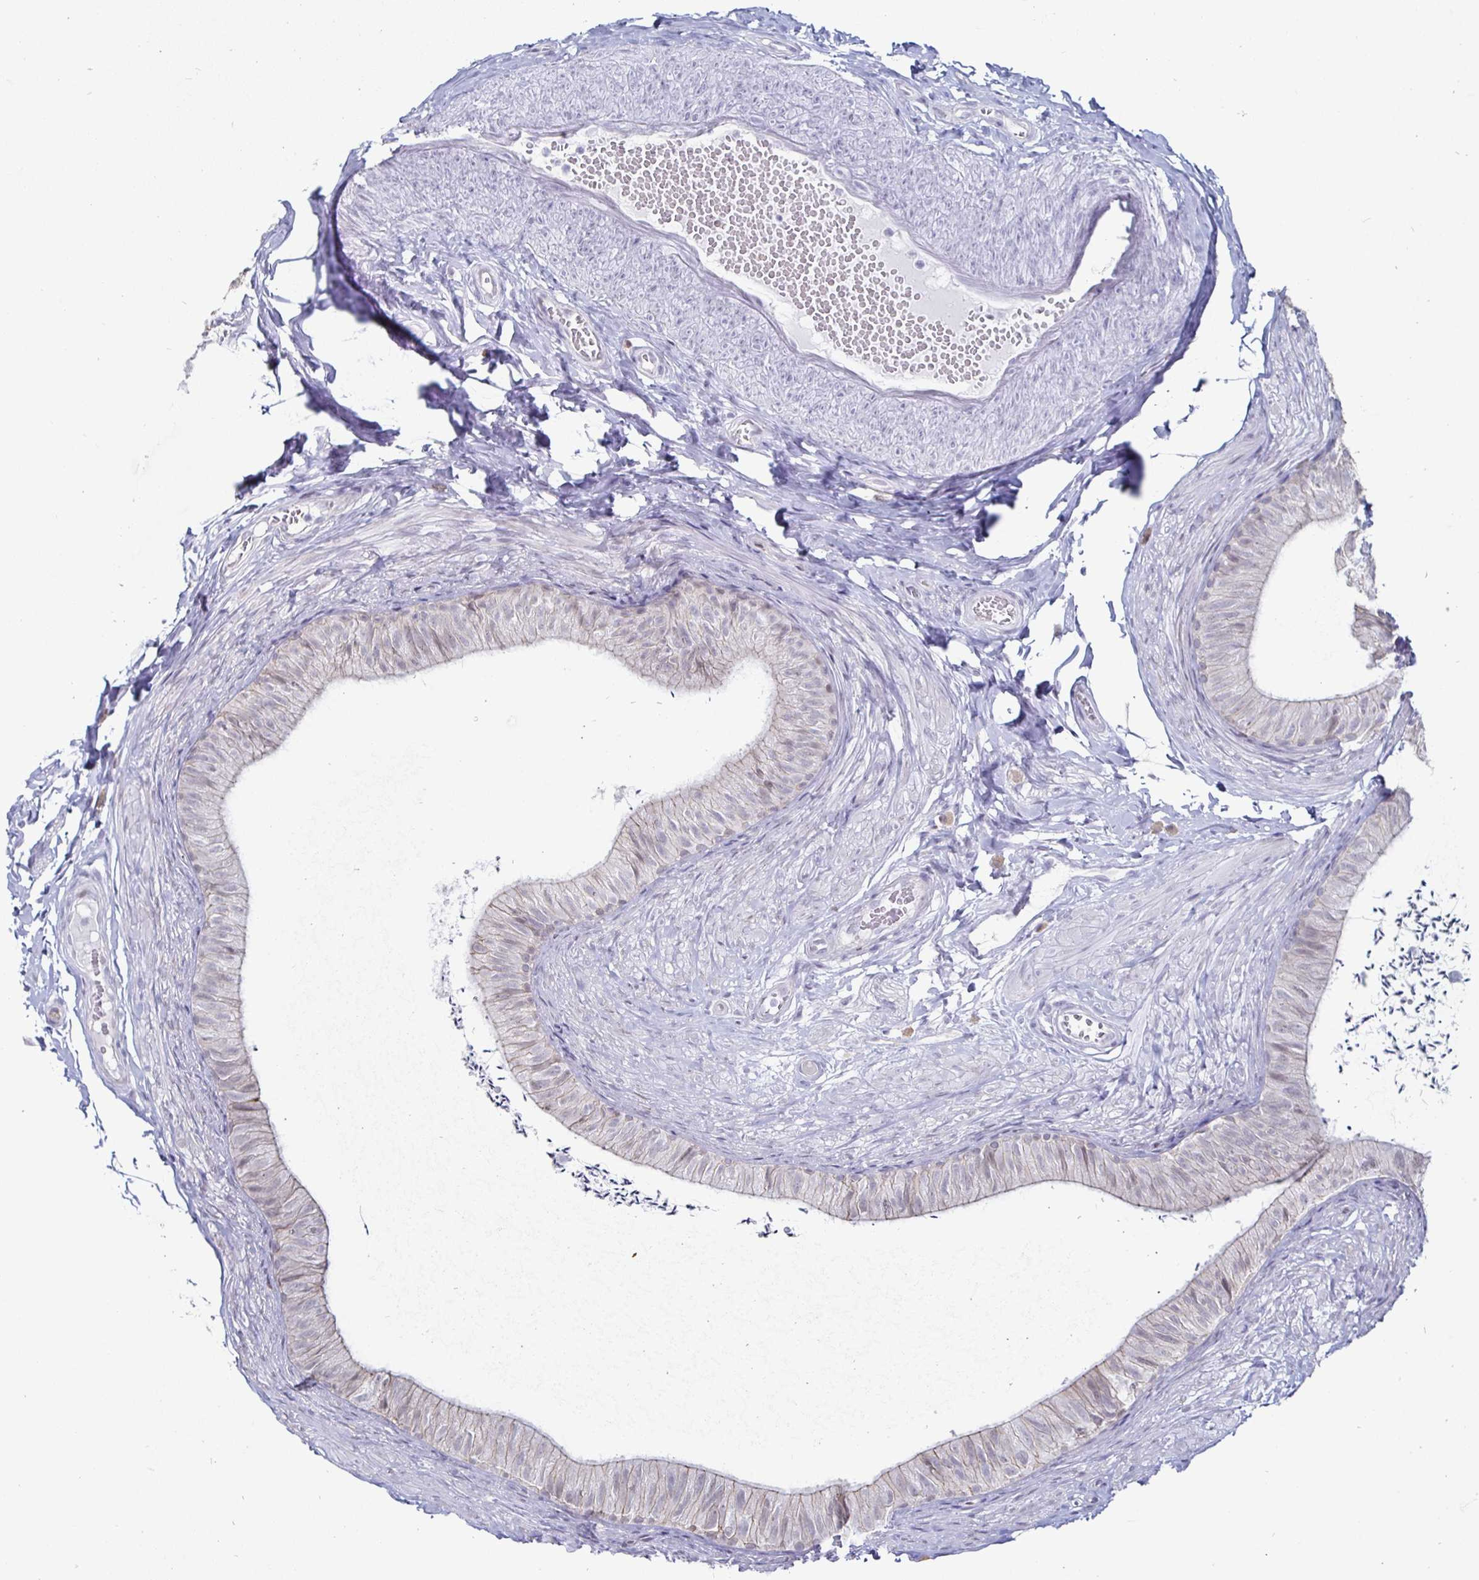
{"staining": {"intensity": "moderate", "quantity": "<25%", "location": "nuclear"}, "tissue": "epididymis", "cell_type": "Glandular cells", "image_type": "normal", "snomed": [{"axis": "morphology", "description": "Normal tissue, NOS"}, {"axis": "topography", "description": "Epididymis, spermatic cord, NOS"}, {"axis": "topography", "description": "Epididymis"}, {"axis": "topography", "description": "Peripheral nerve tissue"}], "caption": "The photomicrograph exhibits immunohistochemical staining of normal epididymis. There is moderate nuclear staining is present in approximately <25% of glandular cells.", "gene": "OOSP2", "patient": {"sex": "male", "age": 29}}